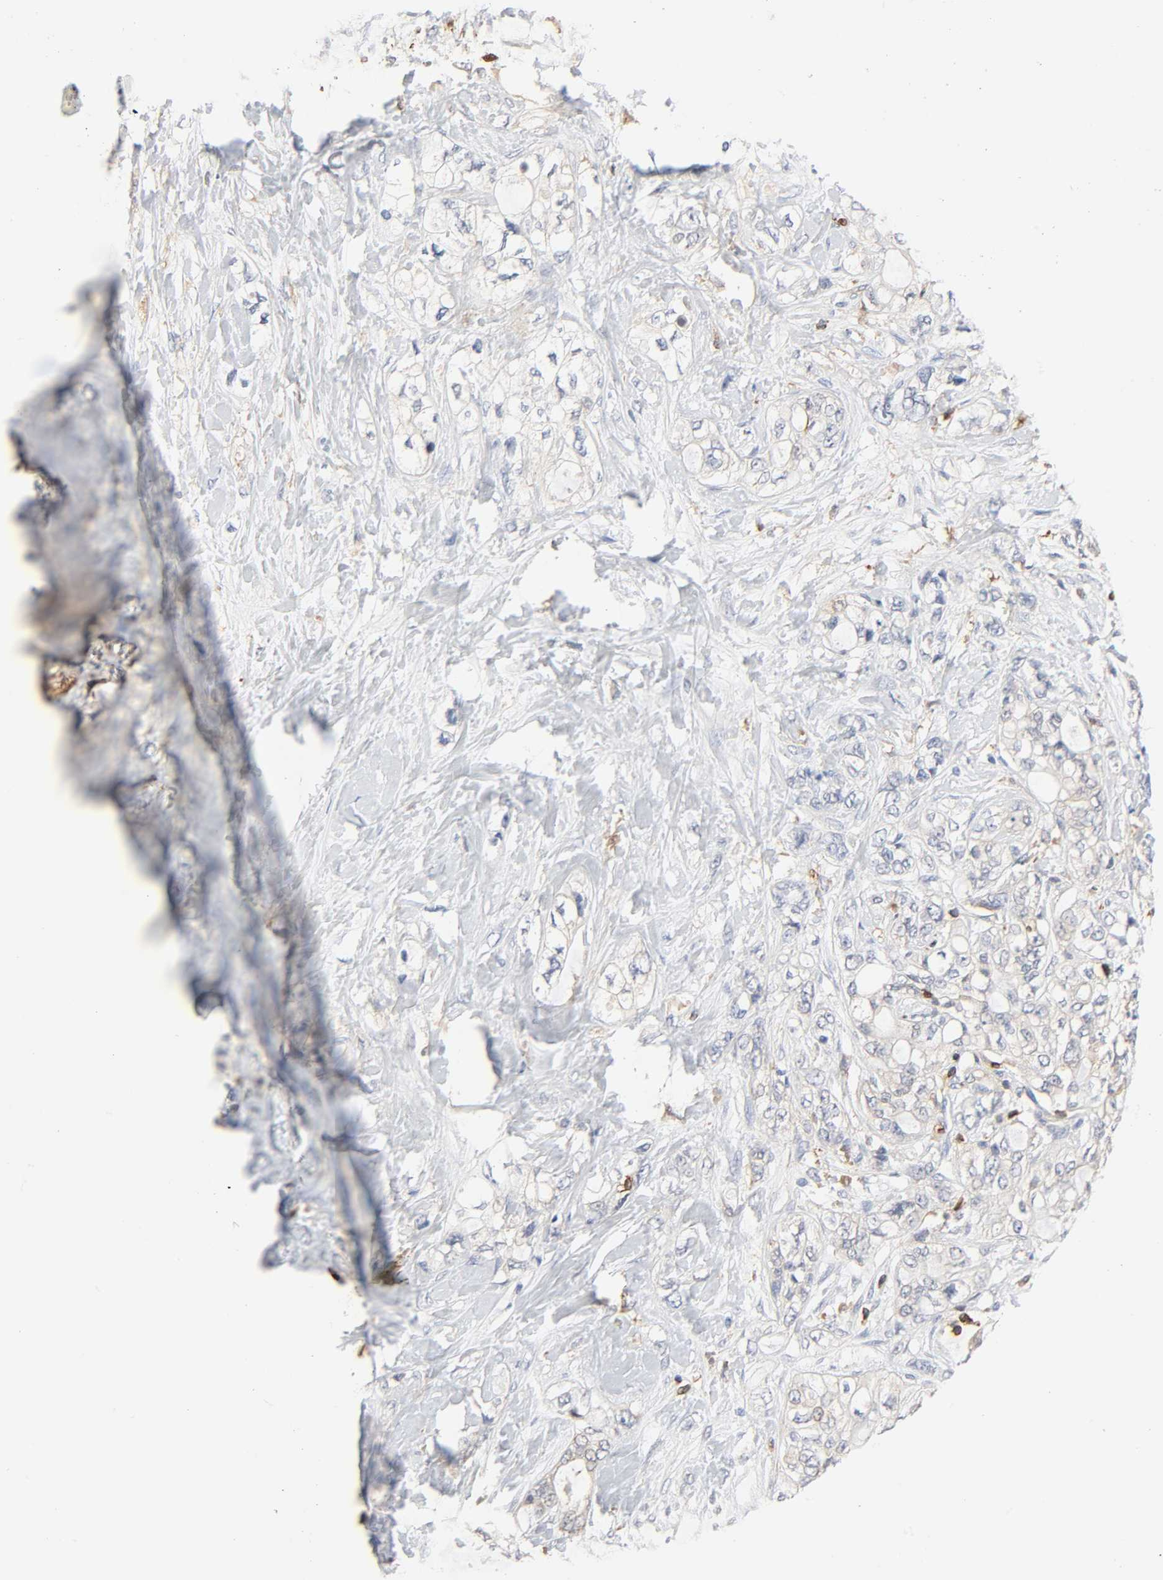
{"staining": {"intensity": "weak", "quantity": "<25%", "location": "cytoplasmic/membranous"}, "tissue": "pancreatic cancer", "cell_type": "Tumor cells", "image_type": "cancer", "snomed": [{"axis": "morphology", "description": "Adenocarcinoma, NOS"}, {"axis": "topography", "description": "Pancreas"}], "caption": "This is an IHC image of pancreatic cancer (adenocarcinoma). There is no staining in tumor cells.", "gene": "BIN1", "patient": {"sex": "male", "age": 70}}